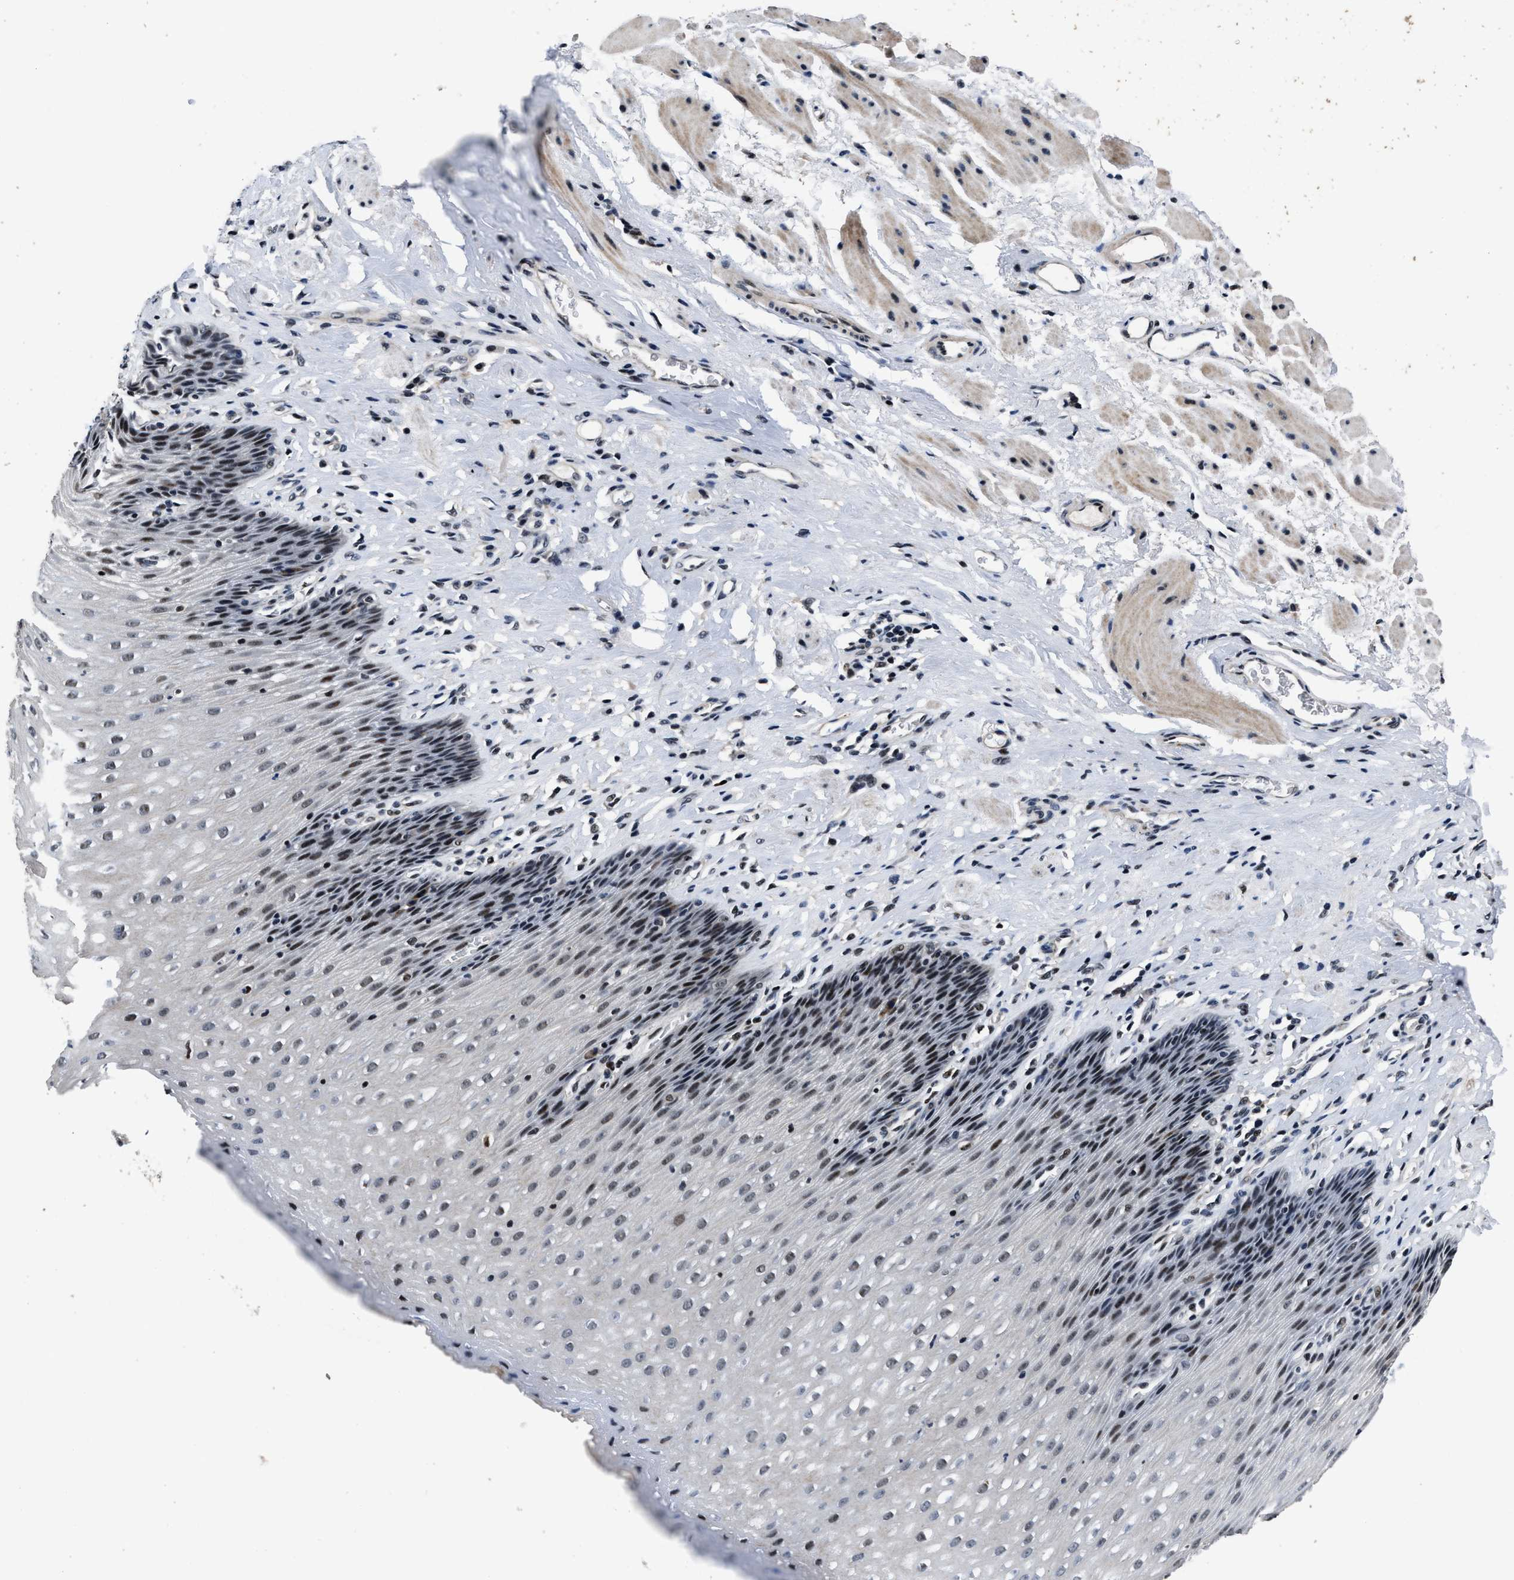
{"staining": {"intensity": "moderate", "quantity": ">75%", "location": "nuclear"}, "tissue": "esophagus", "cell_type": "Squamous epithelial cells", "image_type": "normal", "snomed": [{"axis": "morphology", "description": "Normal tissue, NOS"}, {"axis": "topography", "description": "Esophagus"}], "caption": "Immunohistochemical staining of benign human esophagus reveals medium levels of moderate nuclear positivity in approximately >75% of squamous epithelial cells. (Brightfield microscopy of DAB IHC at high magnification).", "gene": "ZNF233", "patient": {"sex": "female", "age": 61}}